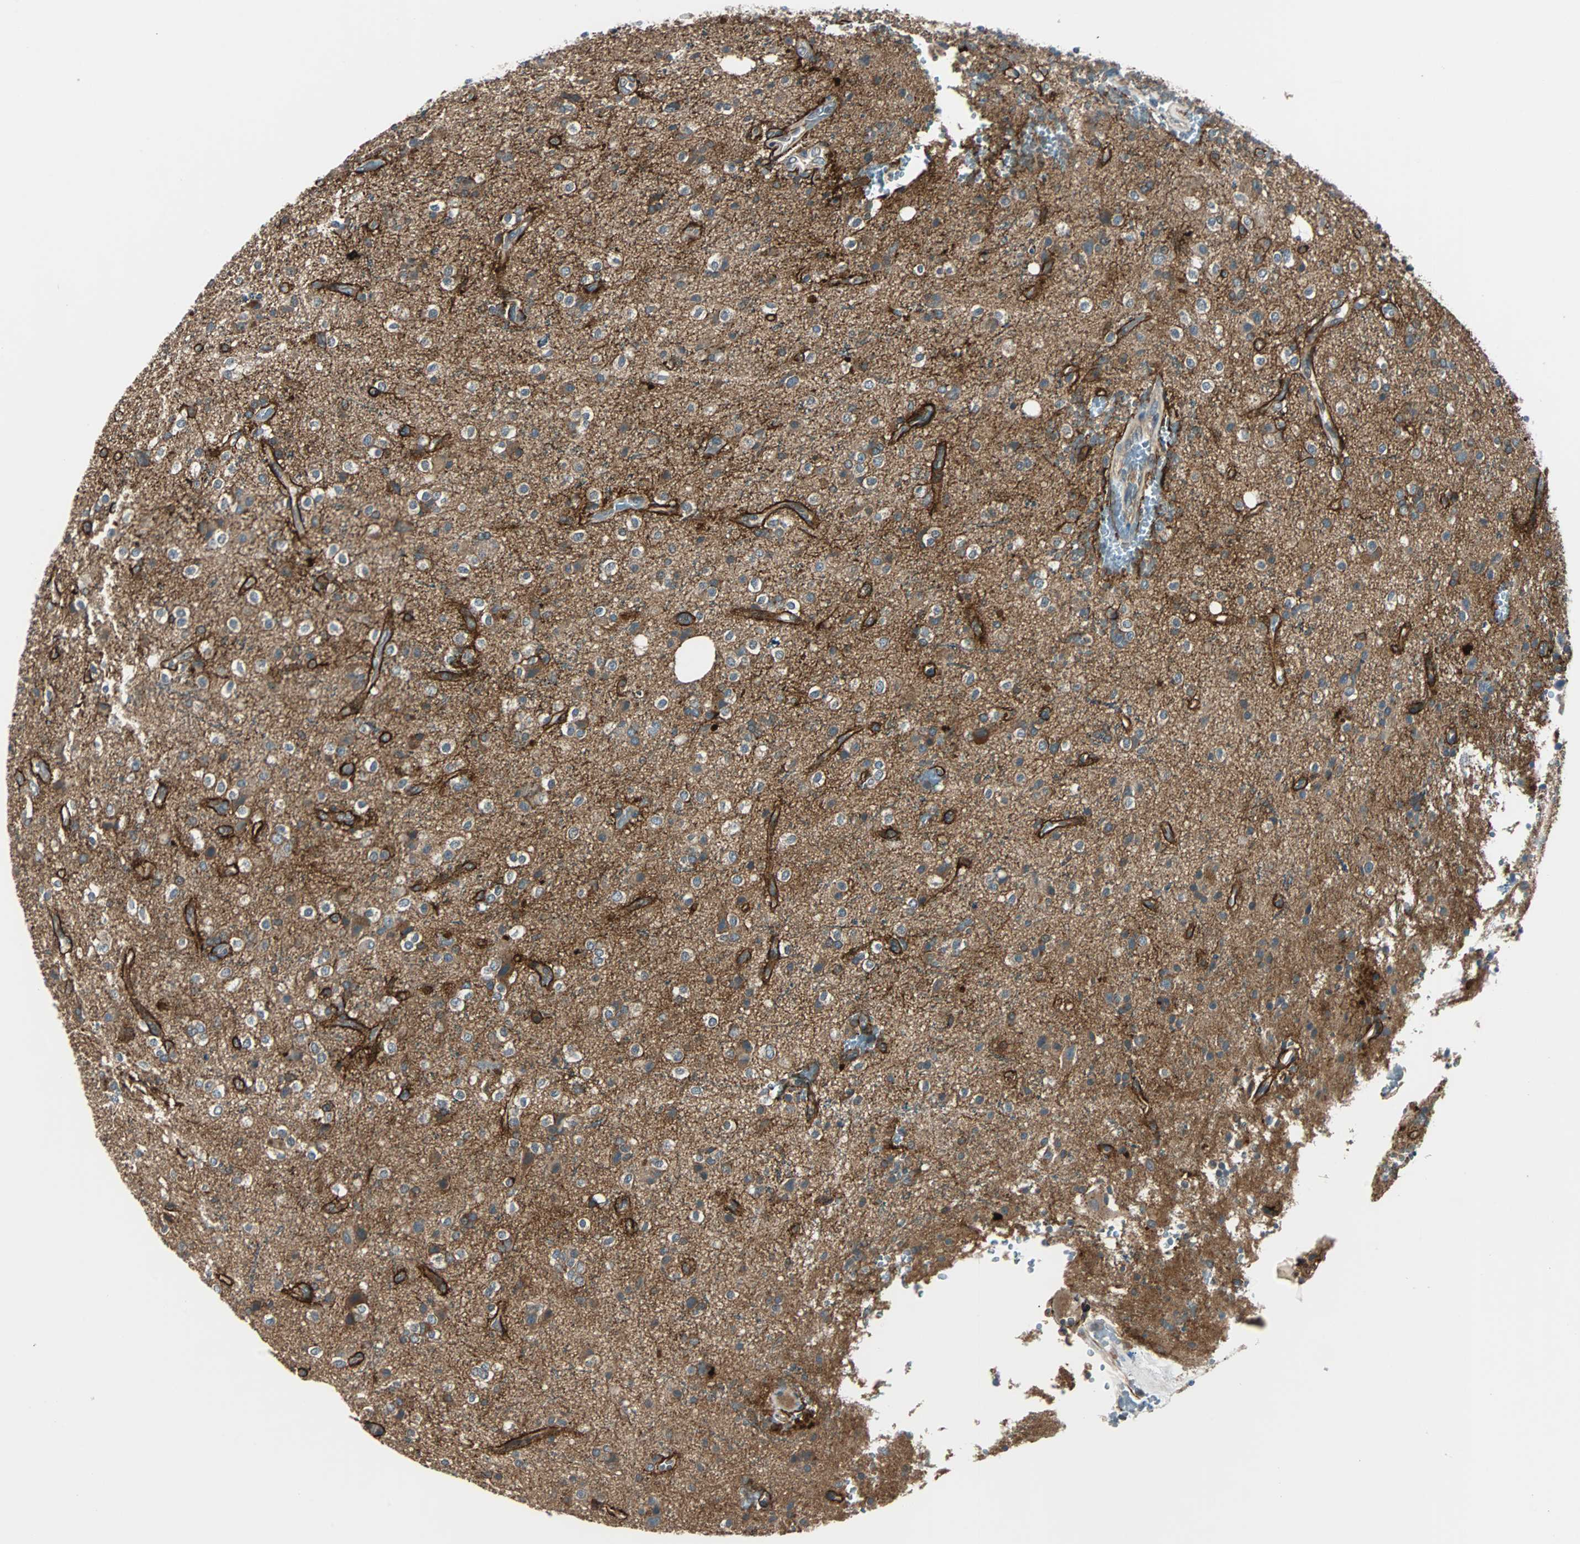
{"staining": {"intensity": "negative", "quantity": "none", "location": "none"}, "tissue": "glioma", "cell_type": "Tumor cells", "image_type": "cancer", "snomed": [{"axis": "morphology", "description": "Glioma, malignant, High grade"}, {"axis": "topography", "description": "Brain"}], "caption": "The micrograph exhibits no significant staining in tumor cells of glioma.", "gene": "ARF1", "patient": {"sex": "male", "age": 47}}